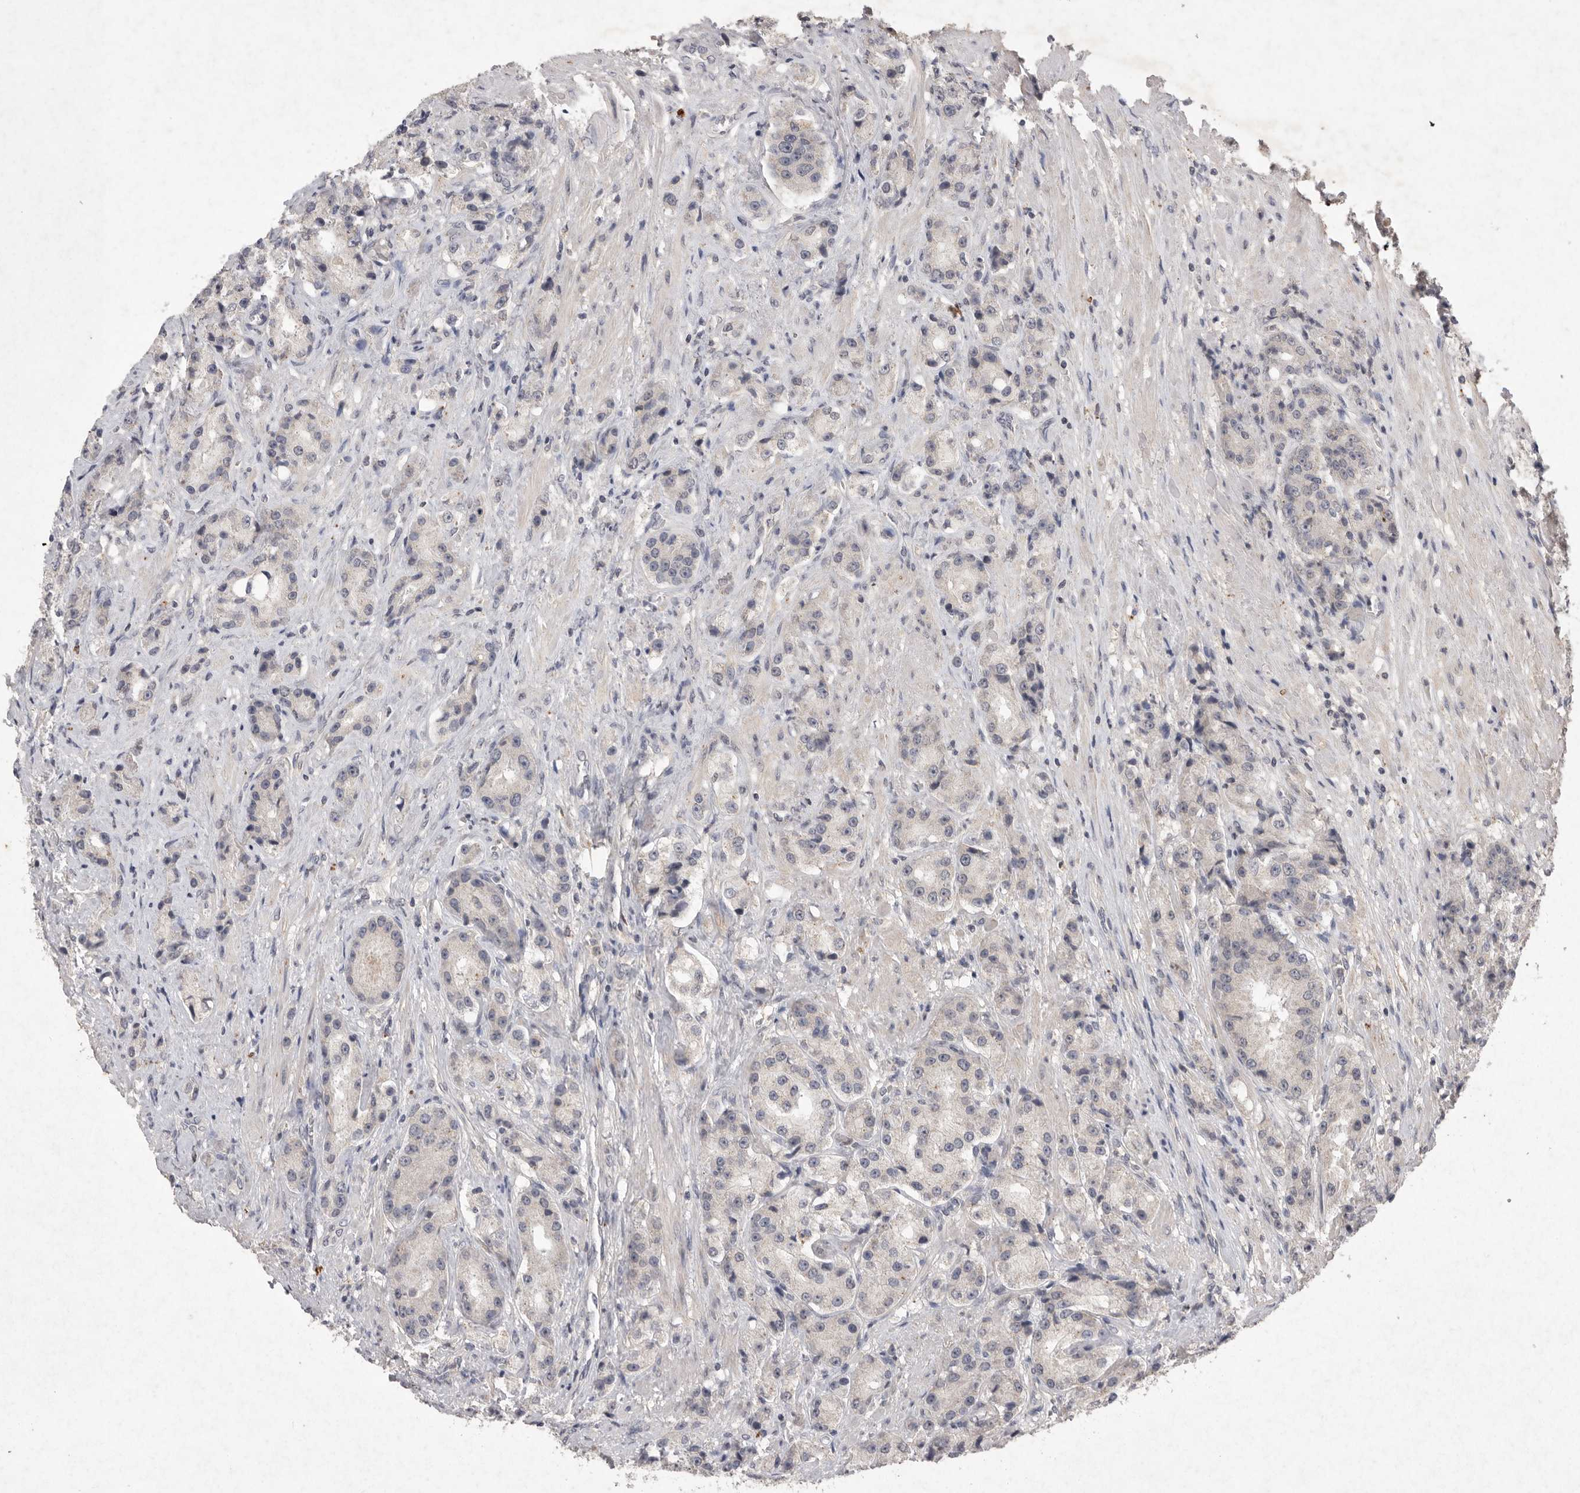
{"staining": {"intensity": "negative", "quantity": "none", "location": "none"}, "tissue": "prostate cancer", "cell_type": "Tumor cells", "image_type": "cancer", "snomed": [{"axis": "morphology", "description": "Adenocarcinoma, High grade"}, {"axis": "topography", "description": "Prostate"}], "caption": "Immunohistochemistry (IHC) image of neoplastic tissue: human prostate cancer (adenocarcinoma (high-grade)) stained with DAB displays no significant protein positivity in tumor cells.", "gene": "APLNR", "patient": {"sex": "male", "age": 60}}